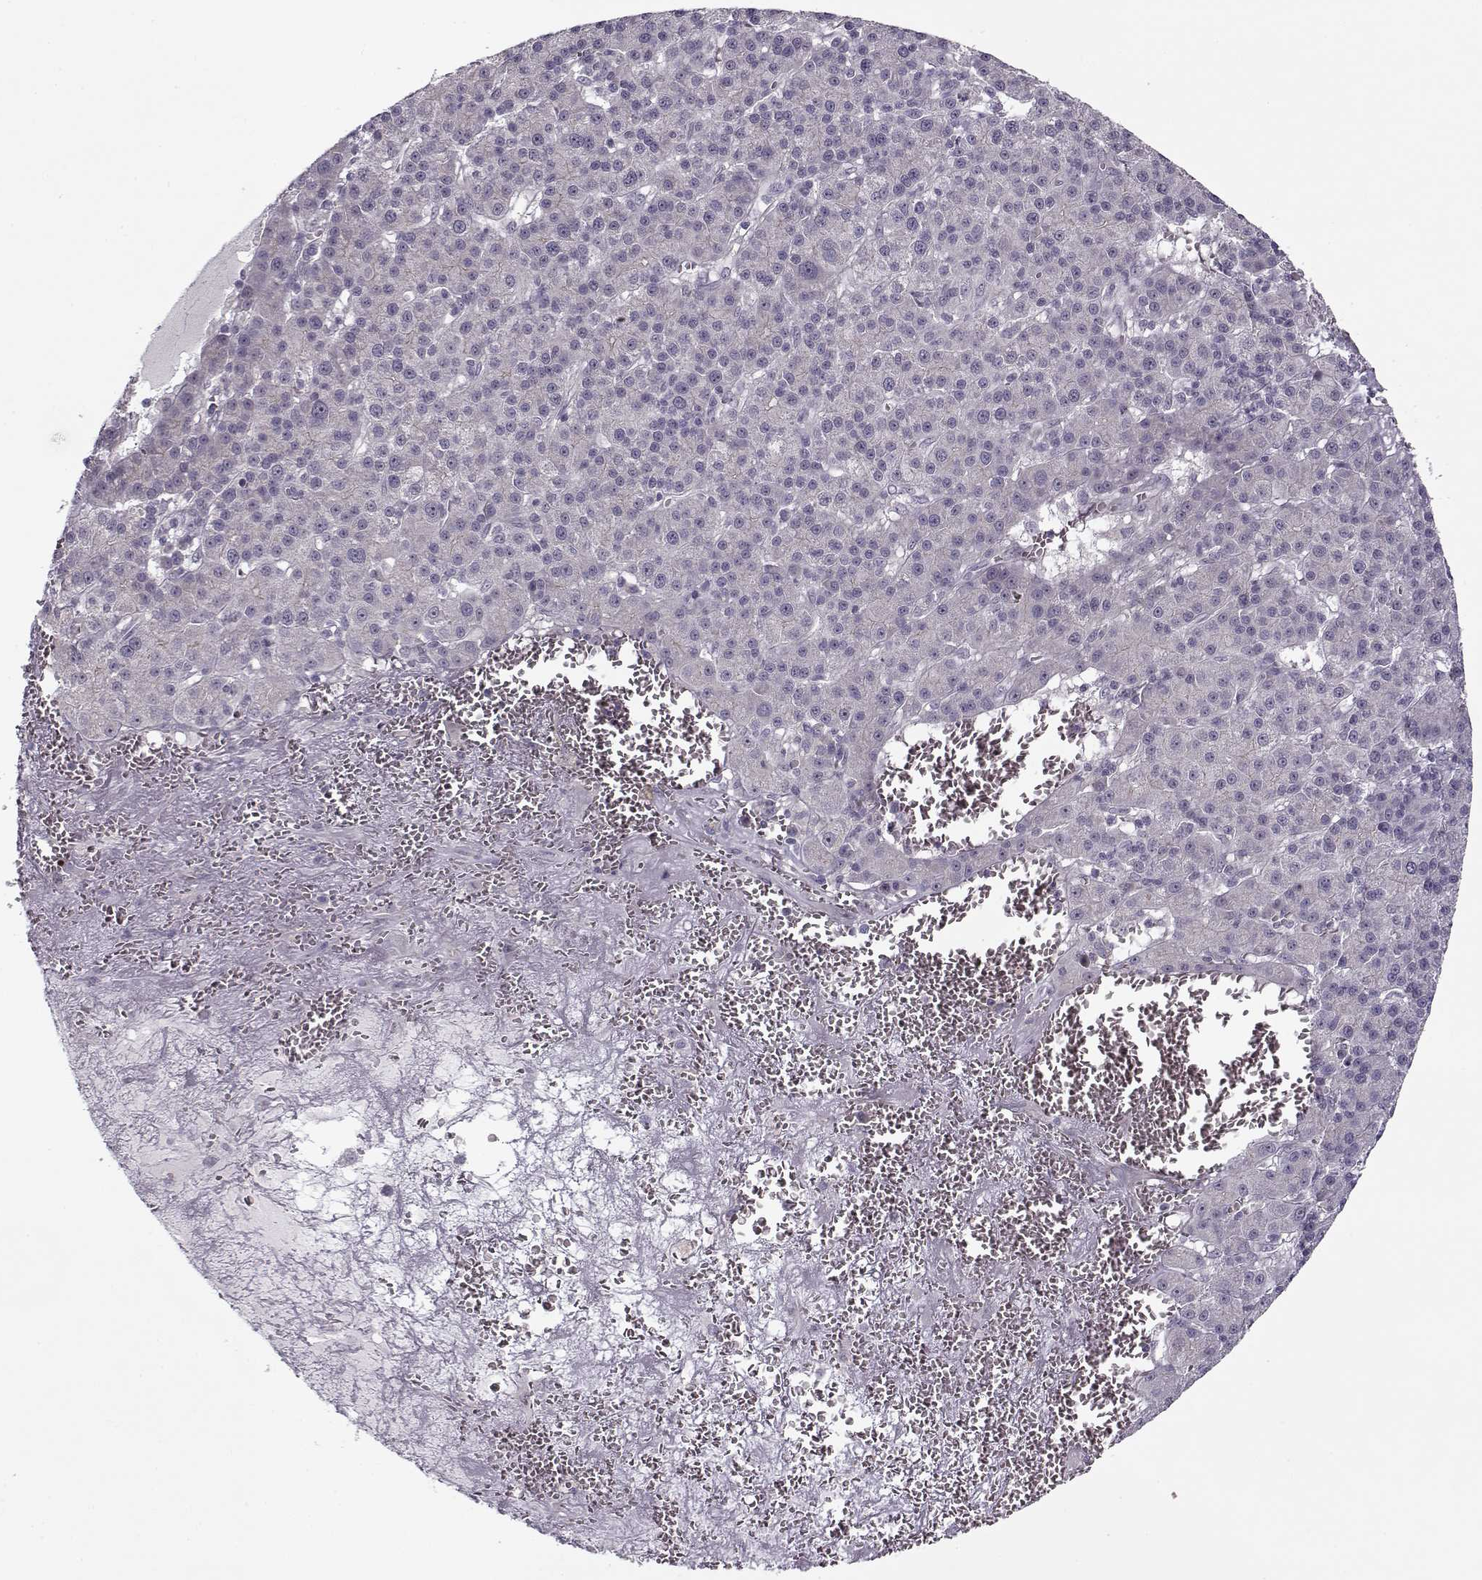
{"staining": {"intensity": "negative", "quantity": "none", "location": "none"}, "tissue": "liver cancer", "cell_type": "Tumor cells", "image_type": "cancer", "snomed": [{"axis": "morphology", "description": "Carcinoma, Hepatocellular, NOS"}, {"axis": "topography", "description": "Liver"}], "caption": "High power microscopy histopathology image of an immunohistochemistry micrograph of liver cancer, revealing no significant positivity in tumor cells.", "gene": "PNMT", "patient": {"sex": "female", "age": 60}}